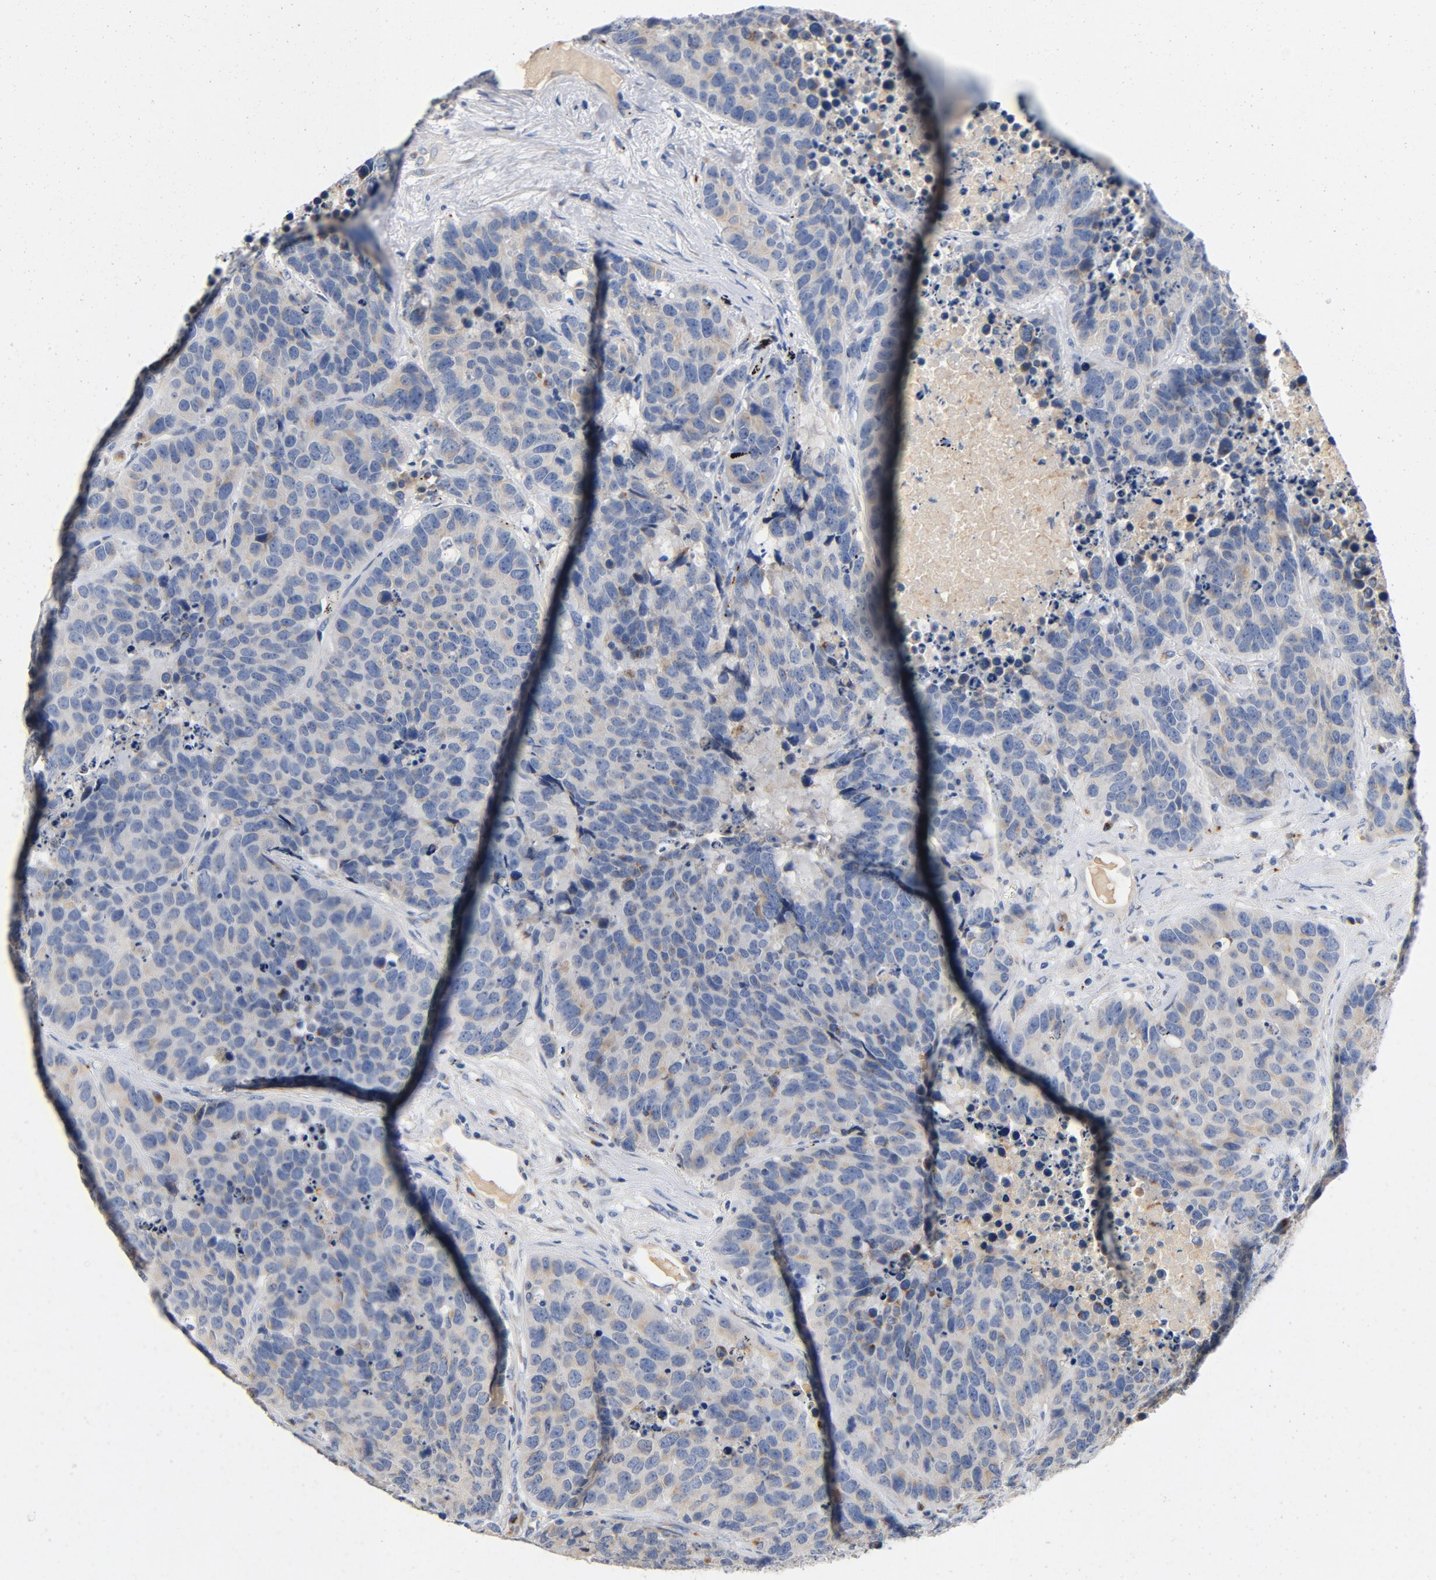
{"staining": {"intensity": "negative", "quantity": "none", "location": "none"}, "tissue": "carcinoid", "cell_type": "Tumor cells", "image_type": "cancer", "snomed": [{"axis": "morphology", "description": "Carcinoid, malignant, NOS"}, {"axis": "topography", "description": "Lung"}], "caption": "Tumor cells are negative for protein expression in human malignant carcinoid.", "gene": "LMAN2", "patient": {"sex": "male", "age": 60}}